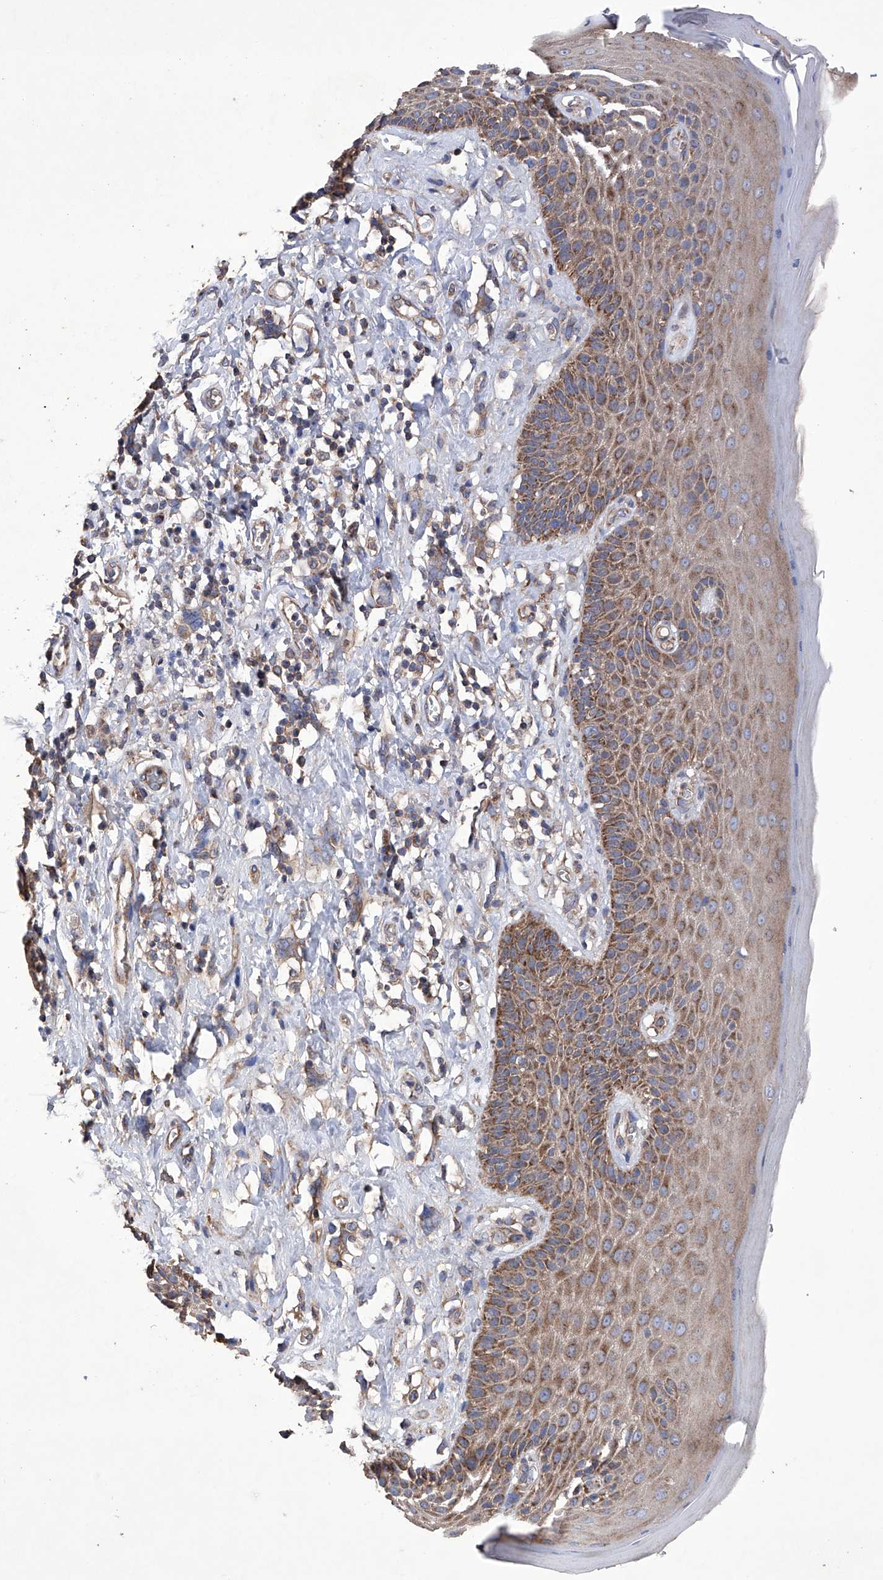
{"staining": {"intensity": "moderate", "quantity": ">75%", "location": "cytoplasmic/membranous"}, "tissue": "skin", "cell_type": "Epidermal cells", "image_type": "normal", "snomed": [{"axis": "morphology", "description": "Normal tissue, NOS"}, {"axis": "topography", "description": "Anal"}], "caption": "A brown stain highlights moderate cytoplasmic/membranous expression of a protein in epidermal cells of unremarkable human skin. The staining is performed using DAB (3,3'-diaminobenzidine) brown chromogen to label protein expression. The nuclei are counter-stained blue using hematoxylin.", "gene": "EFCAB2", "patient": {"sex": "male", "age": 69}}